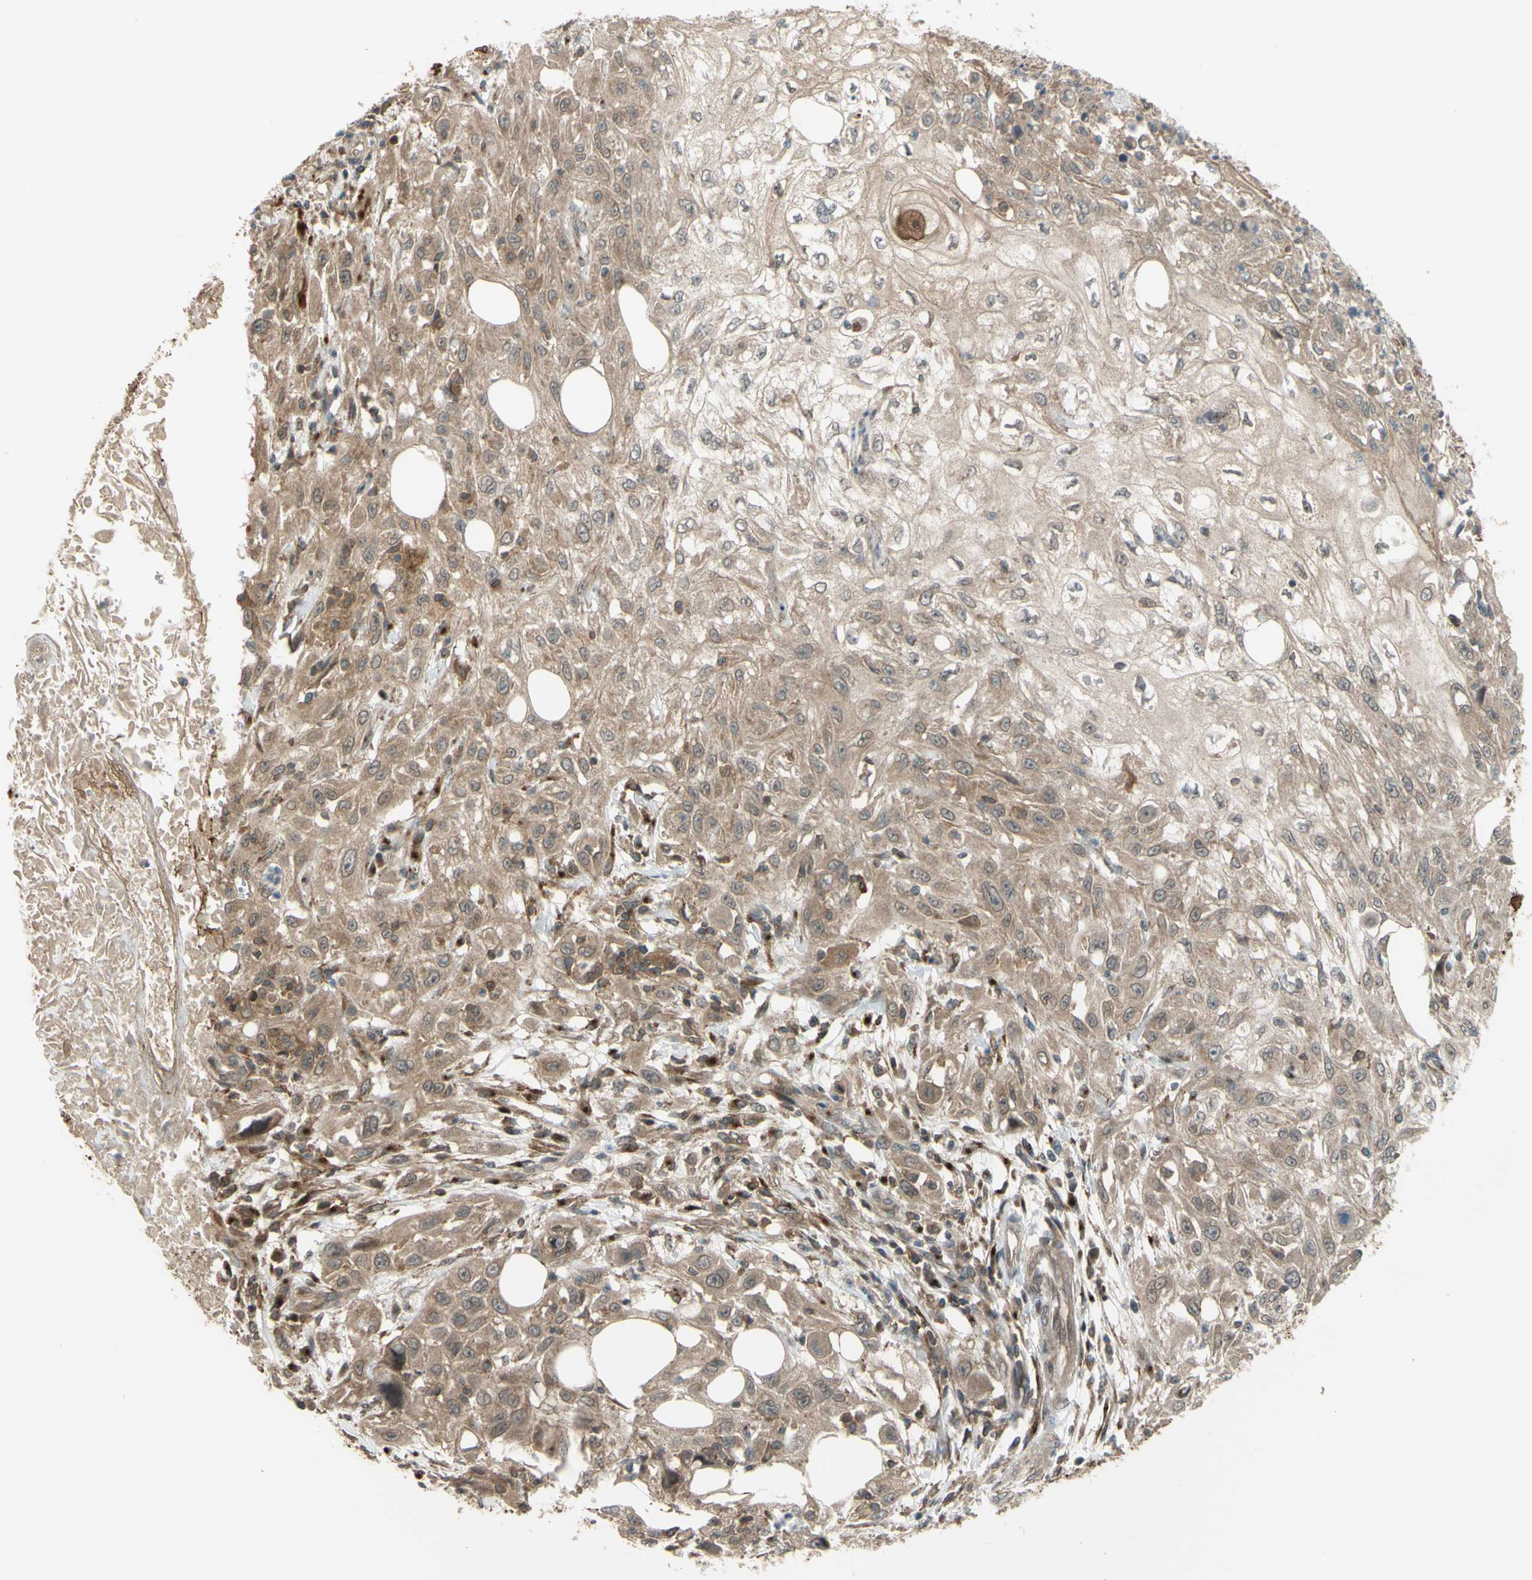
{"staining": {"intensity": "weak", "quantity": "25%-75%", "location": "cytoplasmic/membranous,nuclear"}, "tissue": "skin cancer", "cell_type": "Tumor cells", "image_type": "cancer", "snomed": [{"axis": "morphology", "description": "Squamous cell carcinoma, NOS"}, {"axis": "topography", "description": "Skin"}], "caption": "This is a micrograph of immunohistochemistry (IHC) staining of squamous cell carcinoma (skin), which shows weak staining in the cytoplasmic/membranous and nuclear of tumor cells.", "gene": "FLII", "patient": {"sex": "male", "age": 75}}